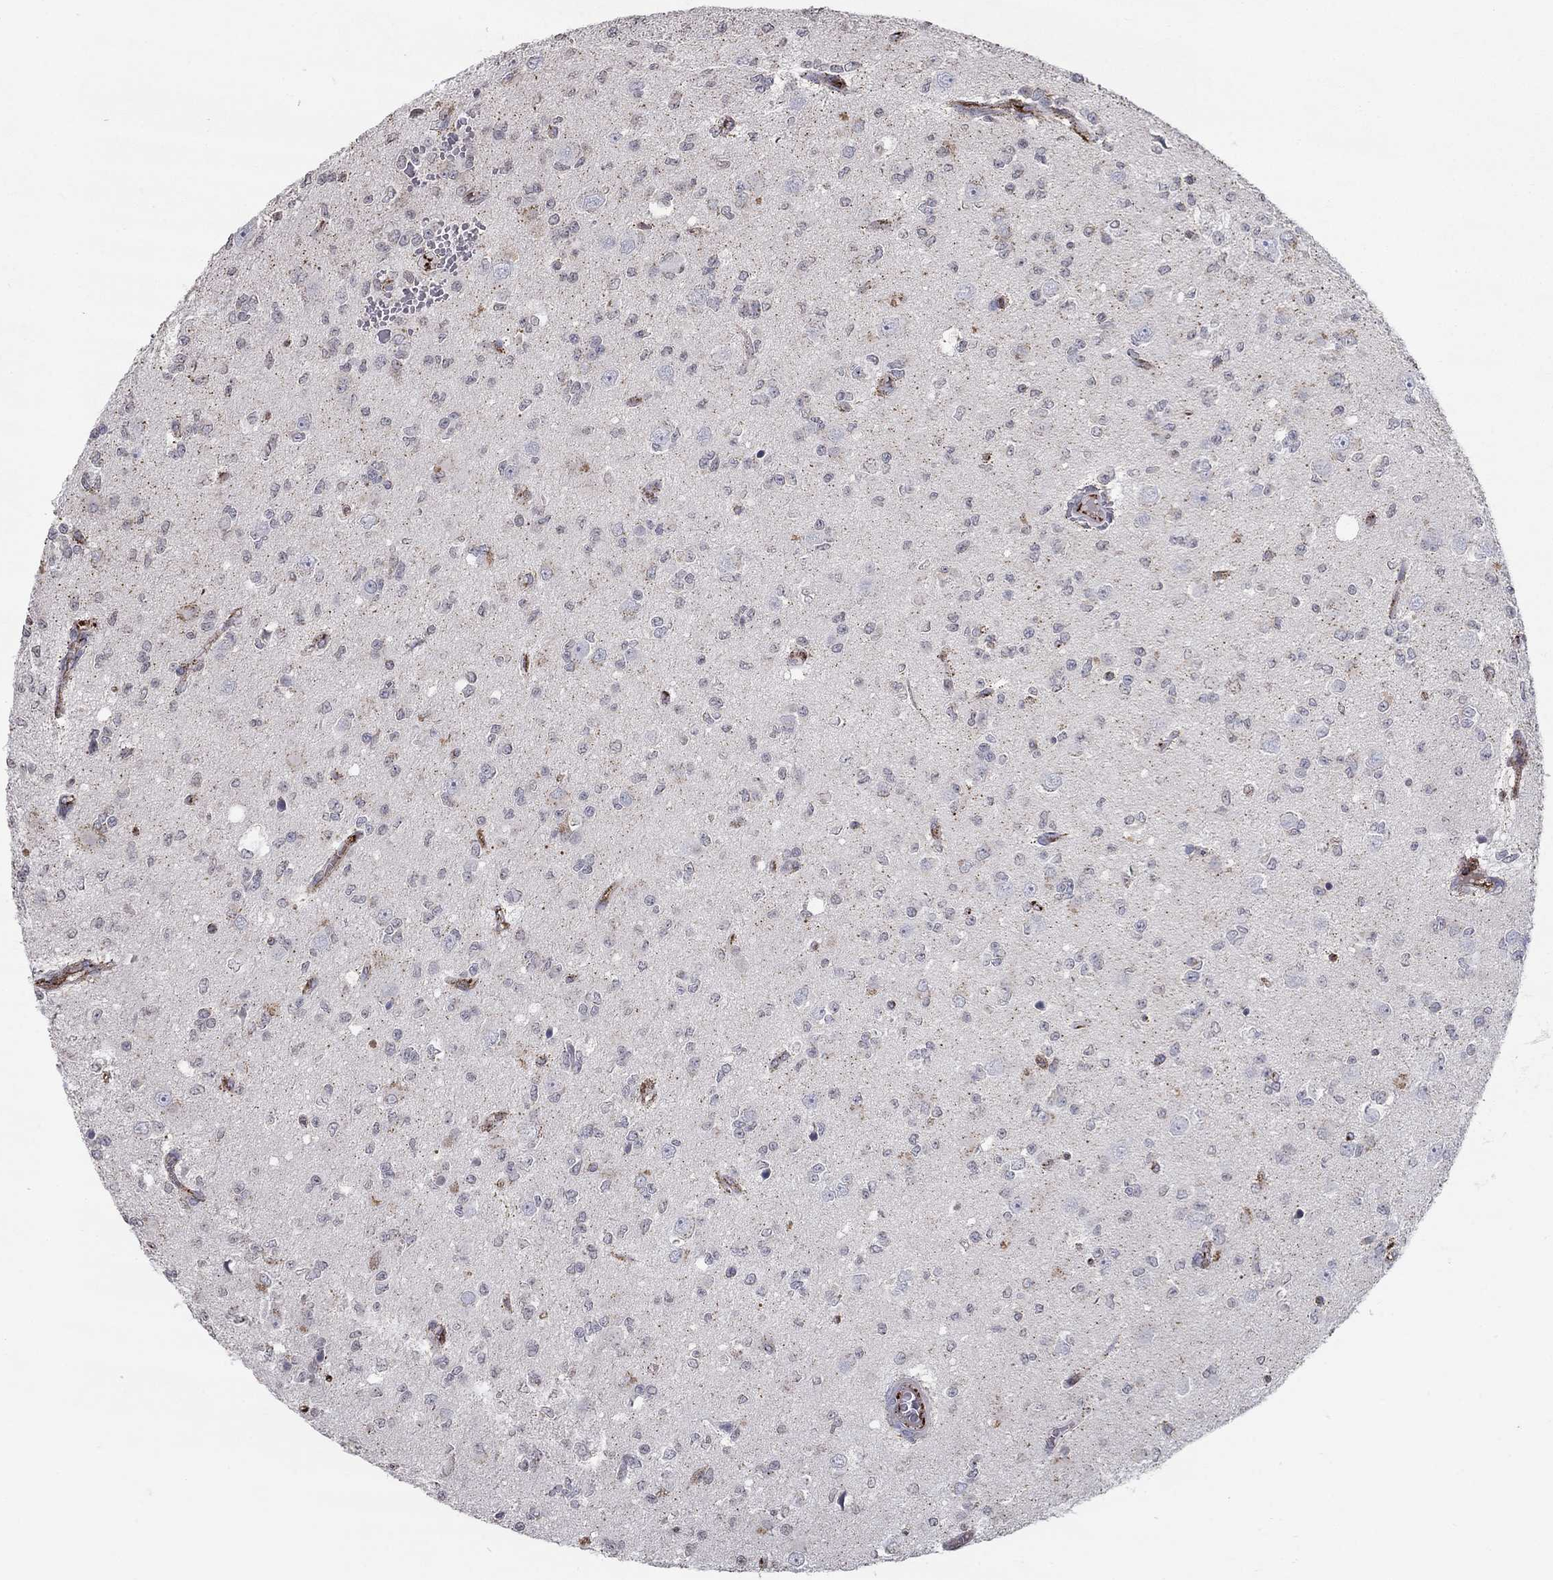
{"staining": {"intensity": "negative", "quantity": "none", "location": "none"}, "tissue": "glioma", "cell_type": "Tumor cells", "image_type": "cancer", "snomed": [{"axis": "morphology", "description": "Glioma, malignant, Low grade"}, {"axis": "topography", "description": "Brain"}], "caption": "This is an immunohistochemistry micrograph of human malignant glioma (low-grade). There is no expression in tumor cells.", "gene": "TINAG", "patient": {"sex": "female", "age": 45}}